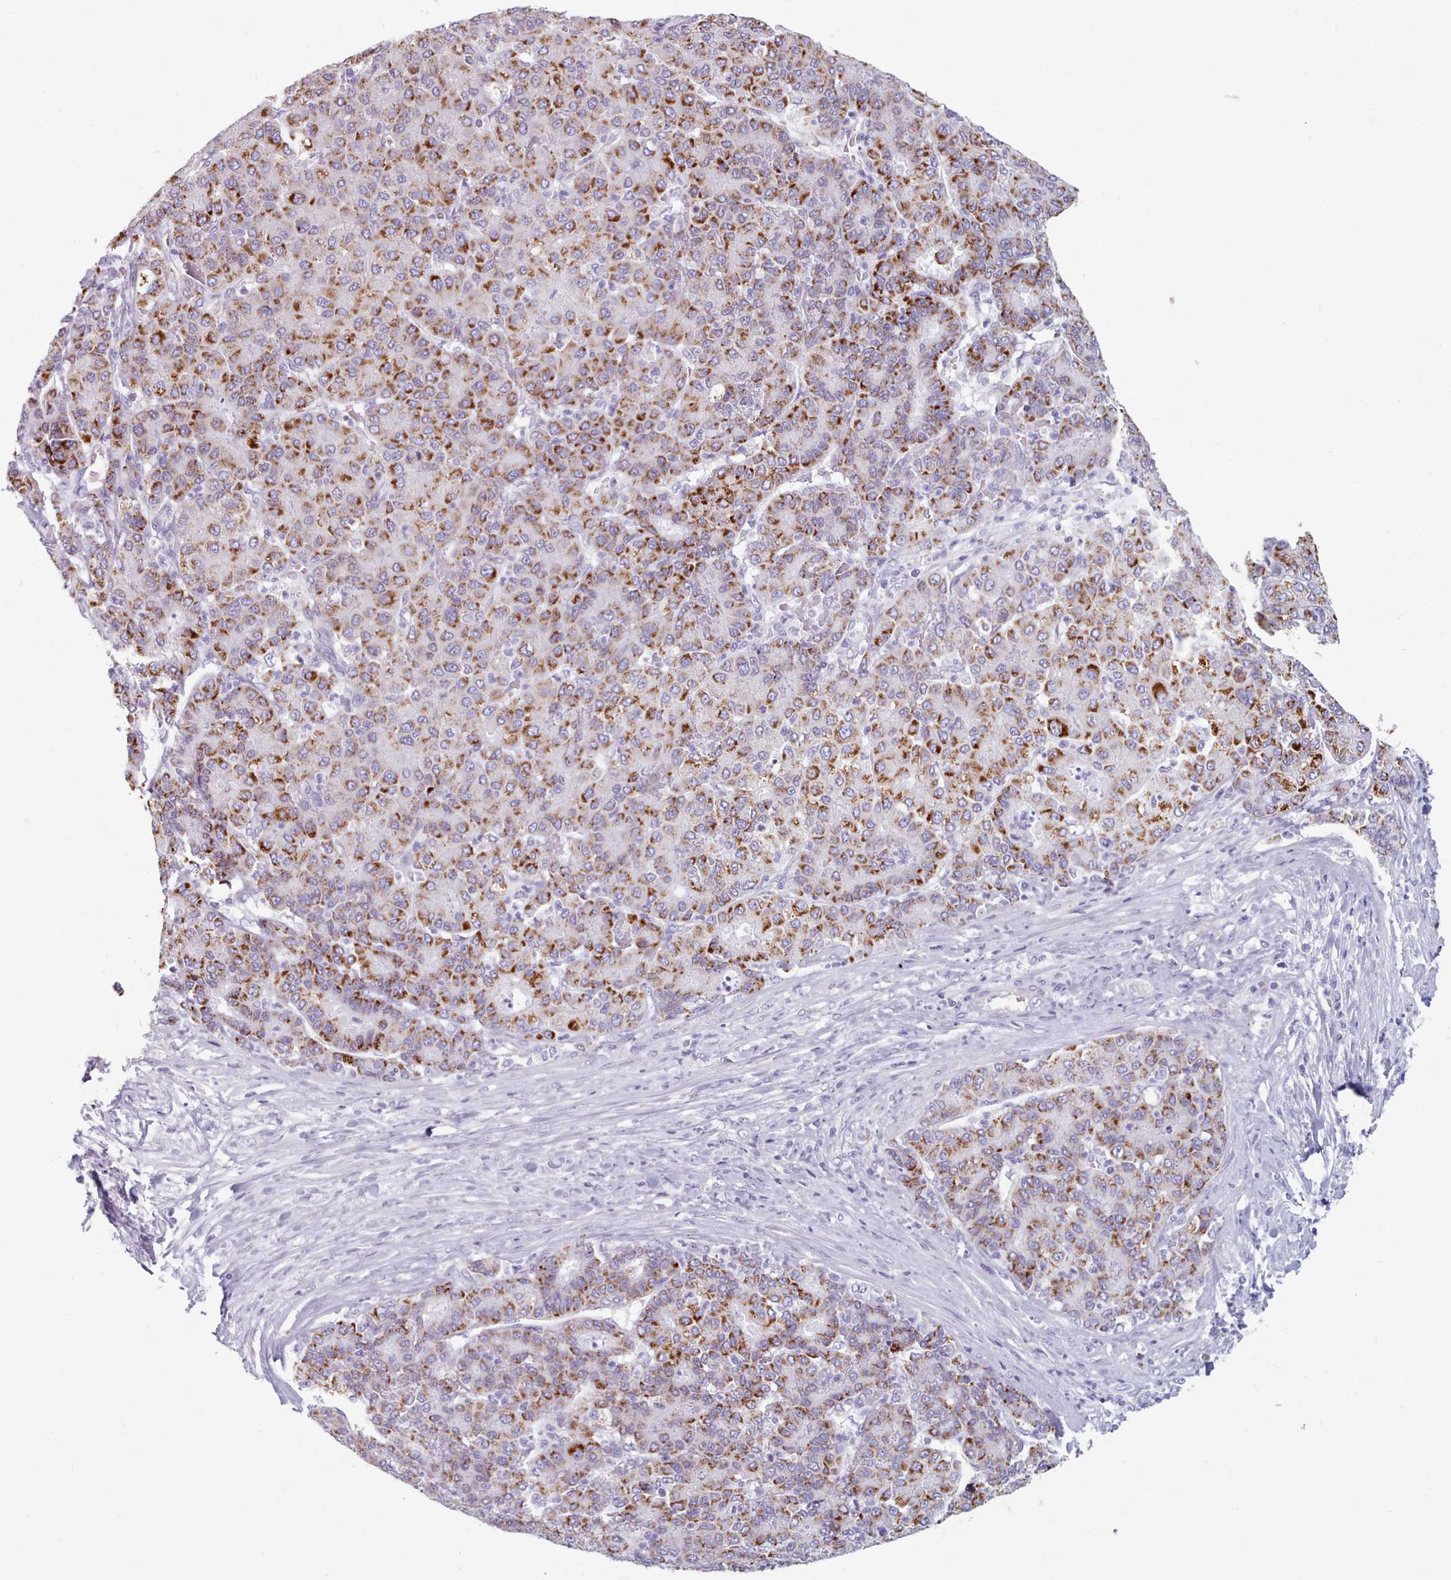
{"staining": {"intensity": "strong", "quantity": ">75%", "location": "cytoplasmic/membranous"}, "tissue": "liver cancer", "cell_type": "Tumor cells", "image_type": "cancer", "snomed": [{"axis": "morphology", "description": "Carcinoma, Hepatocellular, NOS"}, {"axis": "topography", "description": "Liver"}], "caption": "The micrograph reveals staining of liver cancer (hepatocellular carcinoma), revealing strong cytoplasmic/membranous protein expression (brown color) within tumor cells.", "gene": "FAM170B", "patient": {"sex": "male", "age": 65}}